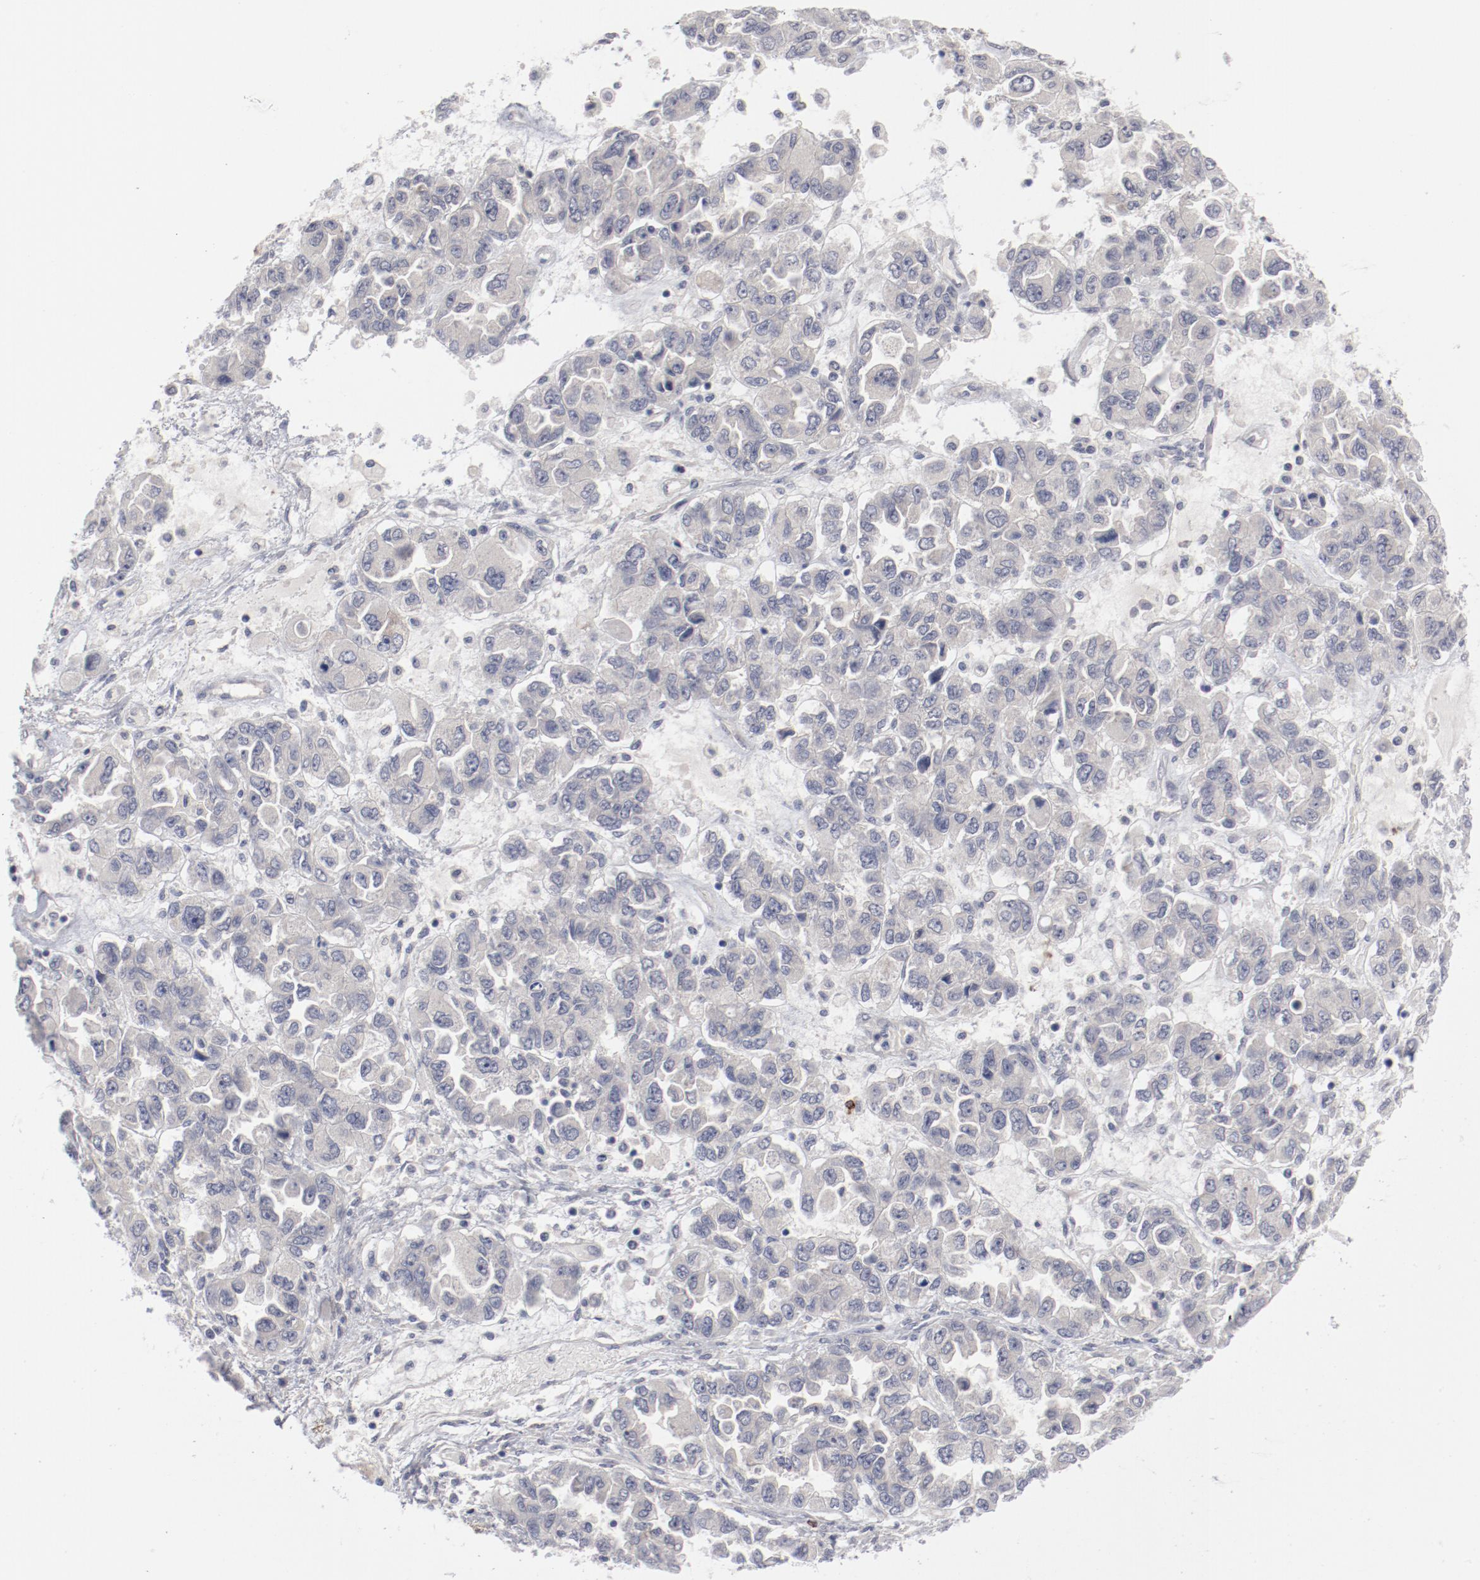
{"staining": {"intensity": "negative", "quantity": "none", "location": "none"}, "tissue": "ovarian cancer", "cell_type": "Tumor cells", "image_type": "cancer", "snomed": [{"axis": "morphology", "description": "Cystadenocarcinoma, serous, NOS"}, {"axis": "topography", "description": "Ovary"}], "caption": "This is an IHC histopathology image of ovarian cancer (serous cystadenocarcinoma). There is no staining in tumor cells.", "gene": "SH3BGR", "patient": {"sex": "female", "age": 84}}